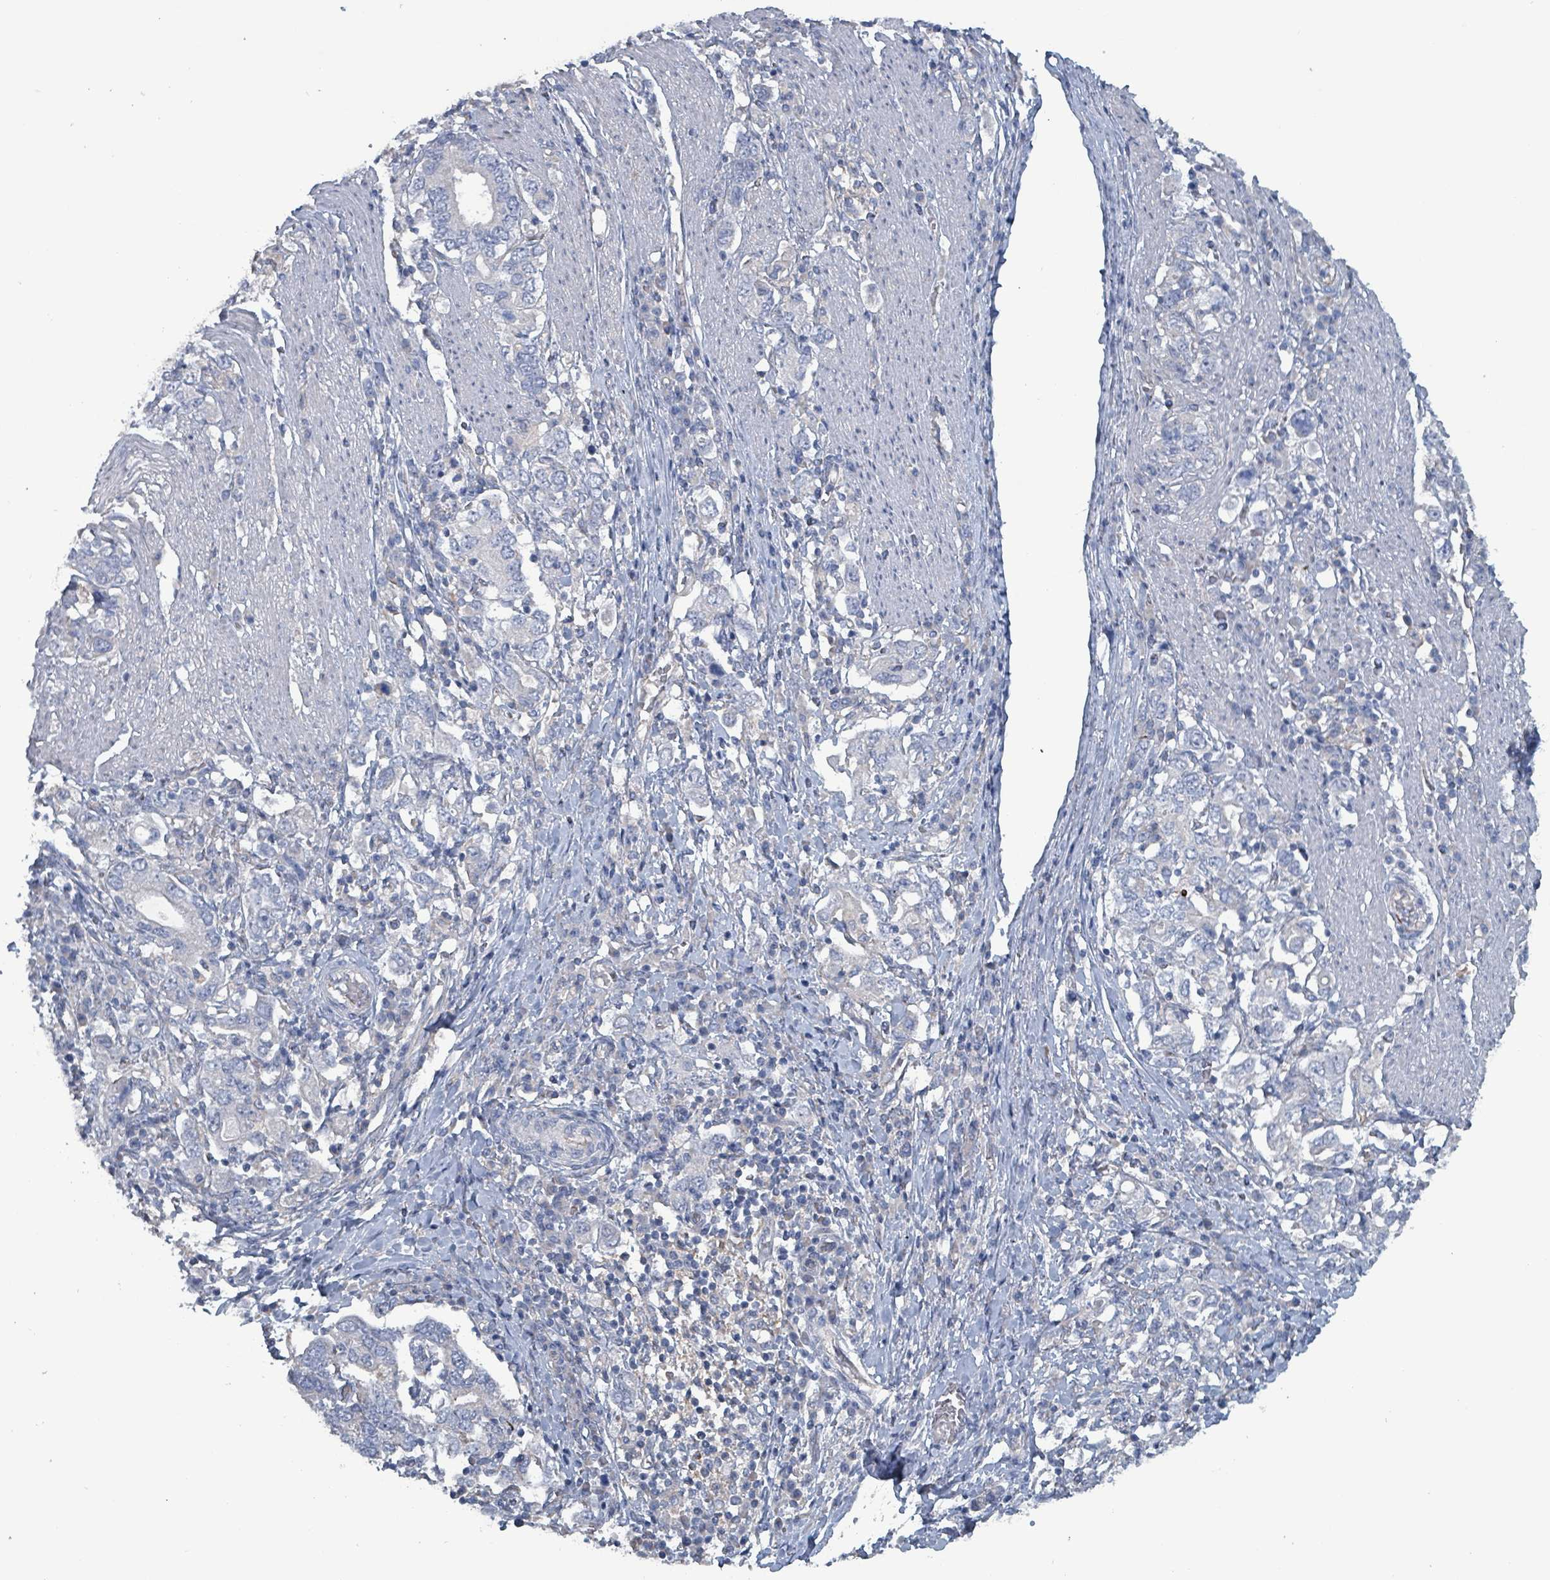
{"staining": {"intensity": "negative", "quantity": "none", "location": "none"}, "tissue": "stomach cancer", "cell_type": "Tumor cells", "image_type": "cancer", "snomed": [{"axis": "morphology", "description": "Adenocarcinoma, NOS"}, {"axis": "topography", "description": "Stomach, upper"}, {"axis": "topography", "description": "Stomach"}], "caption": "High power microscopy photomicrograph of an immunohistochemistry micrograph of stomach cancer (adenocarcinoma), revealing no significant staining in tumor cells.", "gene": "TAAR5", "patient": {"sex": "male", "age": 62}}